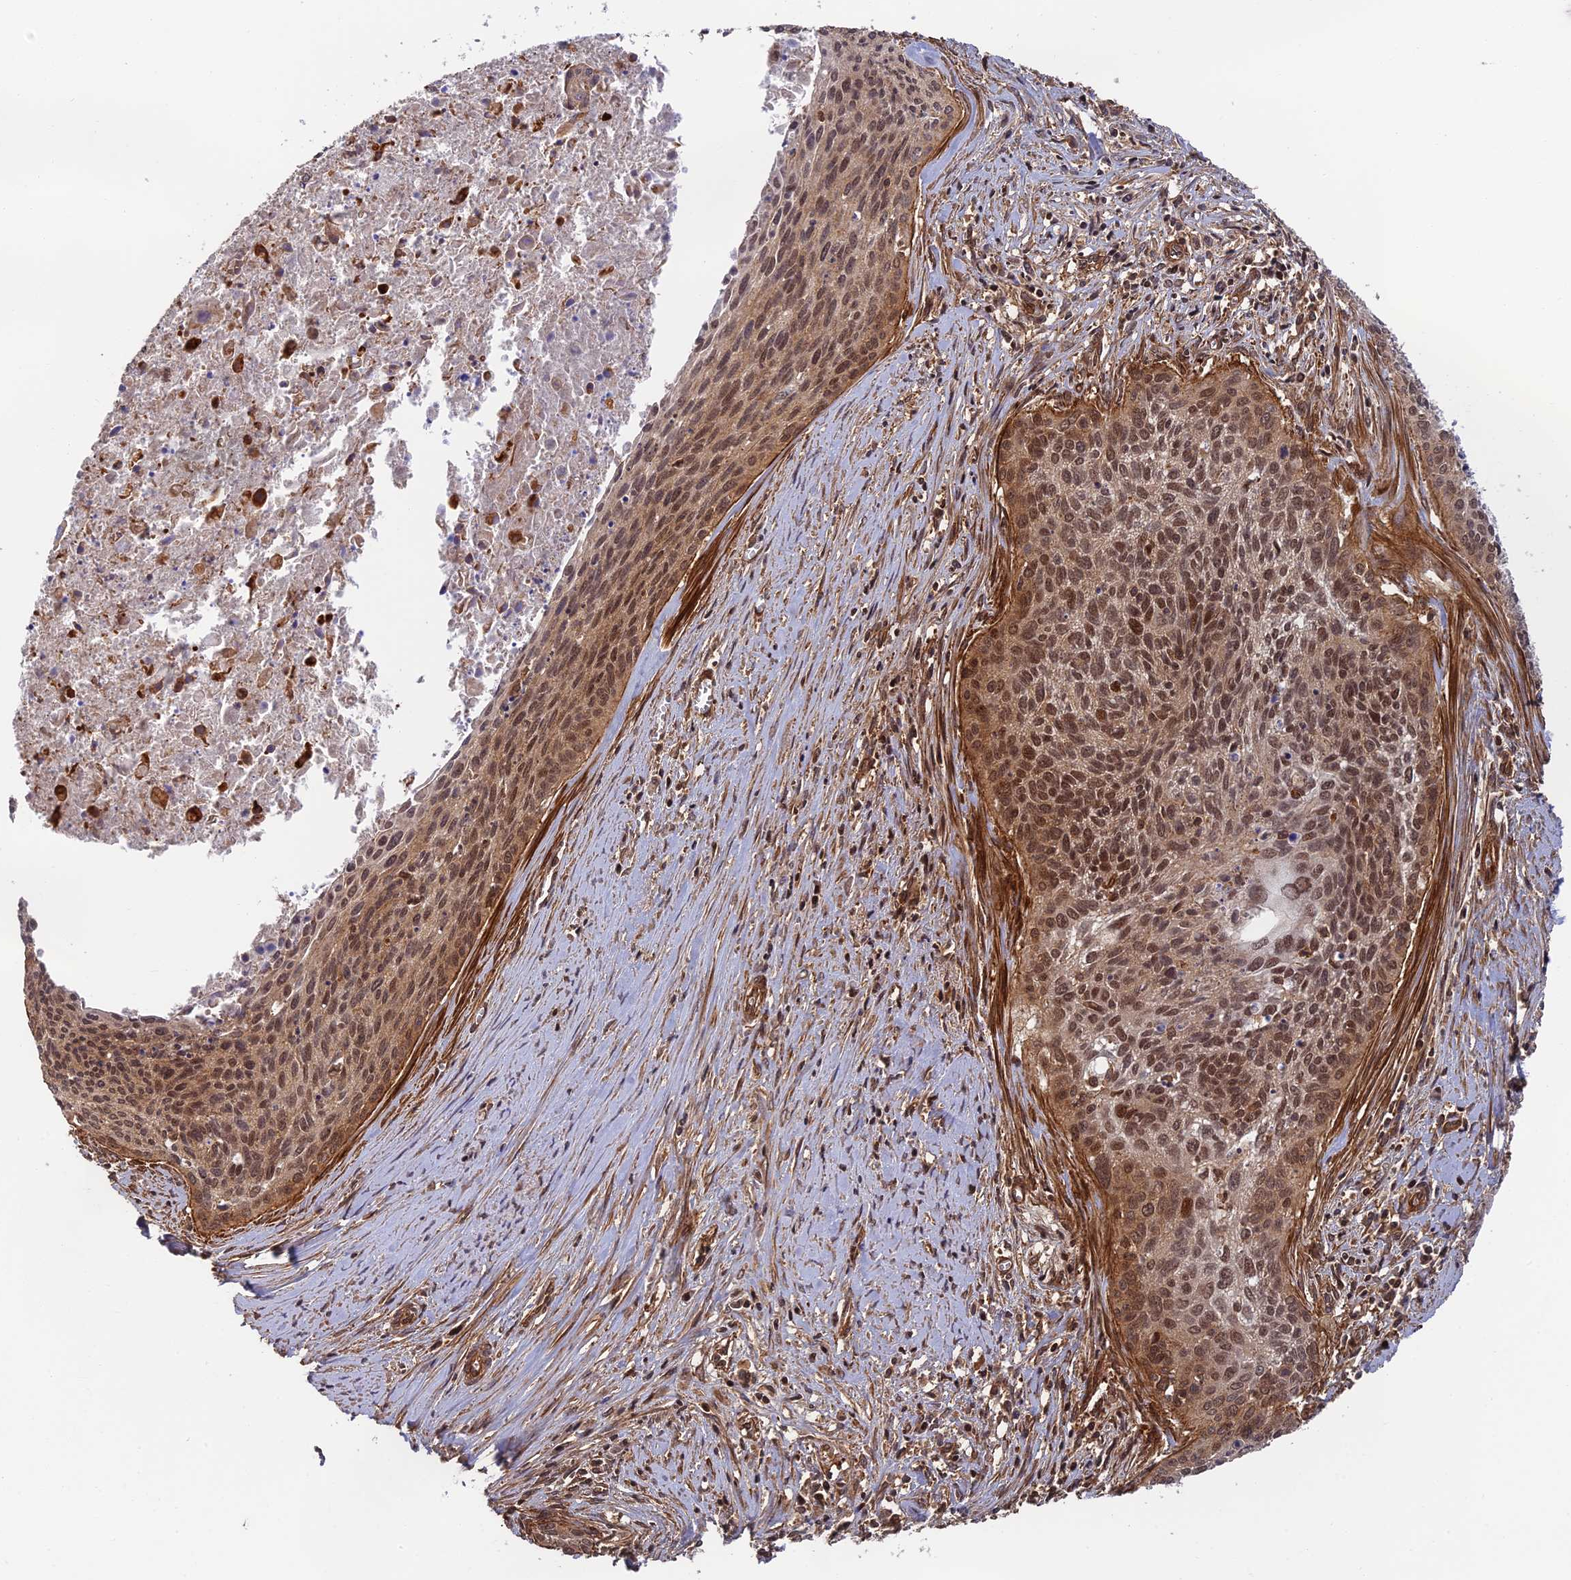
{"staining": {"intensity": "moderate", "quantity": ">75%", "location": "cytoplasmic/membranous,nuclear"}, "tissue": "cervical cancer", "cell_type": "Tumor cells", "image_type": "cancer", "snomed": [{"axis": "morphology", "description": "Squamous cell carcinoma, NOS"}, {"axis": "topography", "description": "Cervix"}], "caption": "This is a histology image of IHC staining of squamous cell carcinoma (cervical), which shows moderate expression in the cytoplasmic/membranous and nuclear of tumor cells.", "gene": "OSBPL1A", "patient": {"sex": "female", "age": 55}}